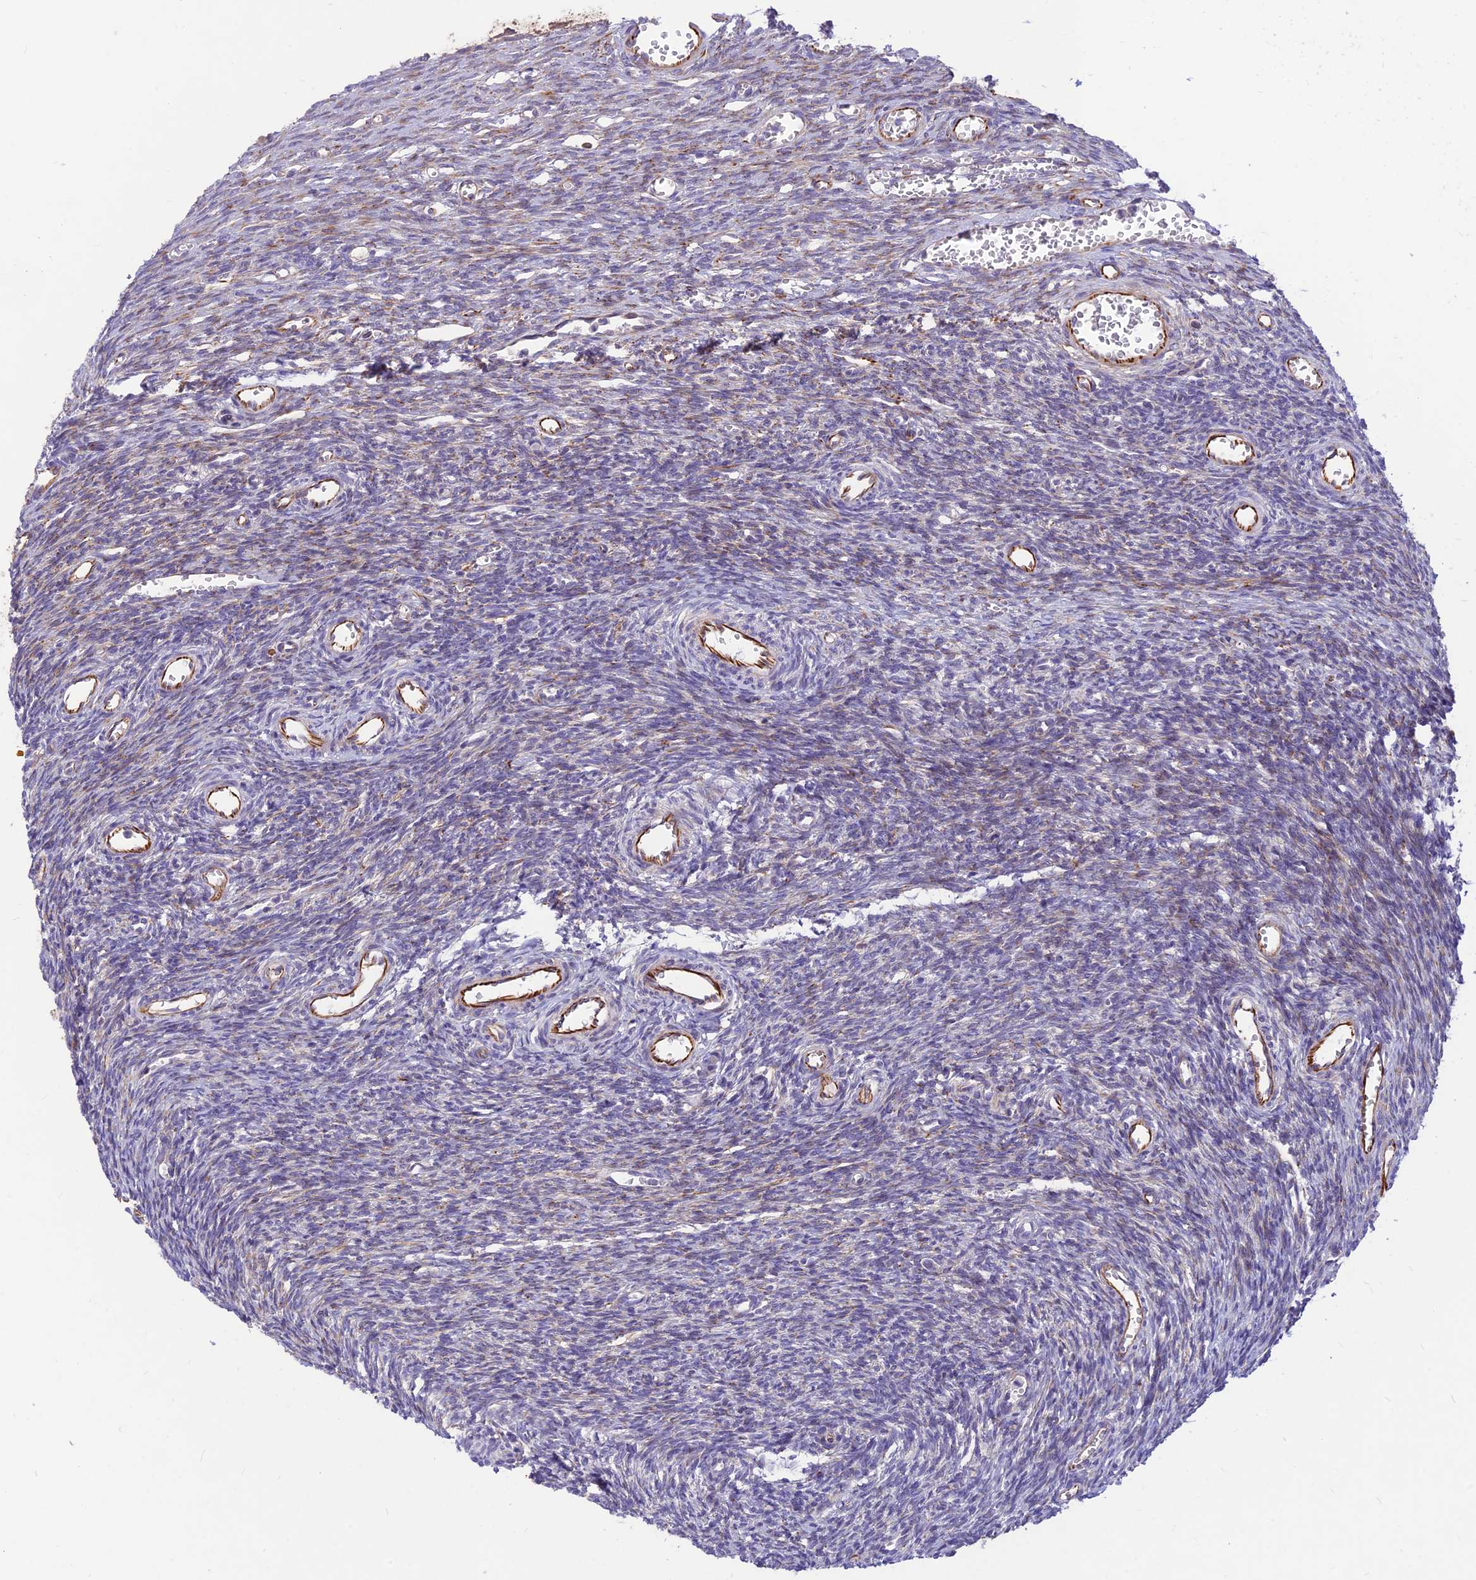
{"staining": {"intensity": "negative", "quantity": "none", "location": "none"}, "tissue": "ovary", "cell_type": "Ovarian stroma cells", "image_type": "normal", "snomed": [{"axis": "morphology", "description": "Normal tissue, NOS"}, {"axis": "topography", "description": "Ovary"}], "caption": "Photomicrograph shows no protein positivity in ovarian stroma cells of normal ovary.", "gene": "ST8SIA5", "patient": {"sex": "female", "age": 39}}